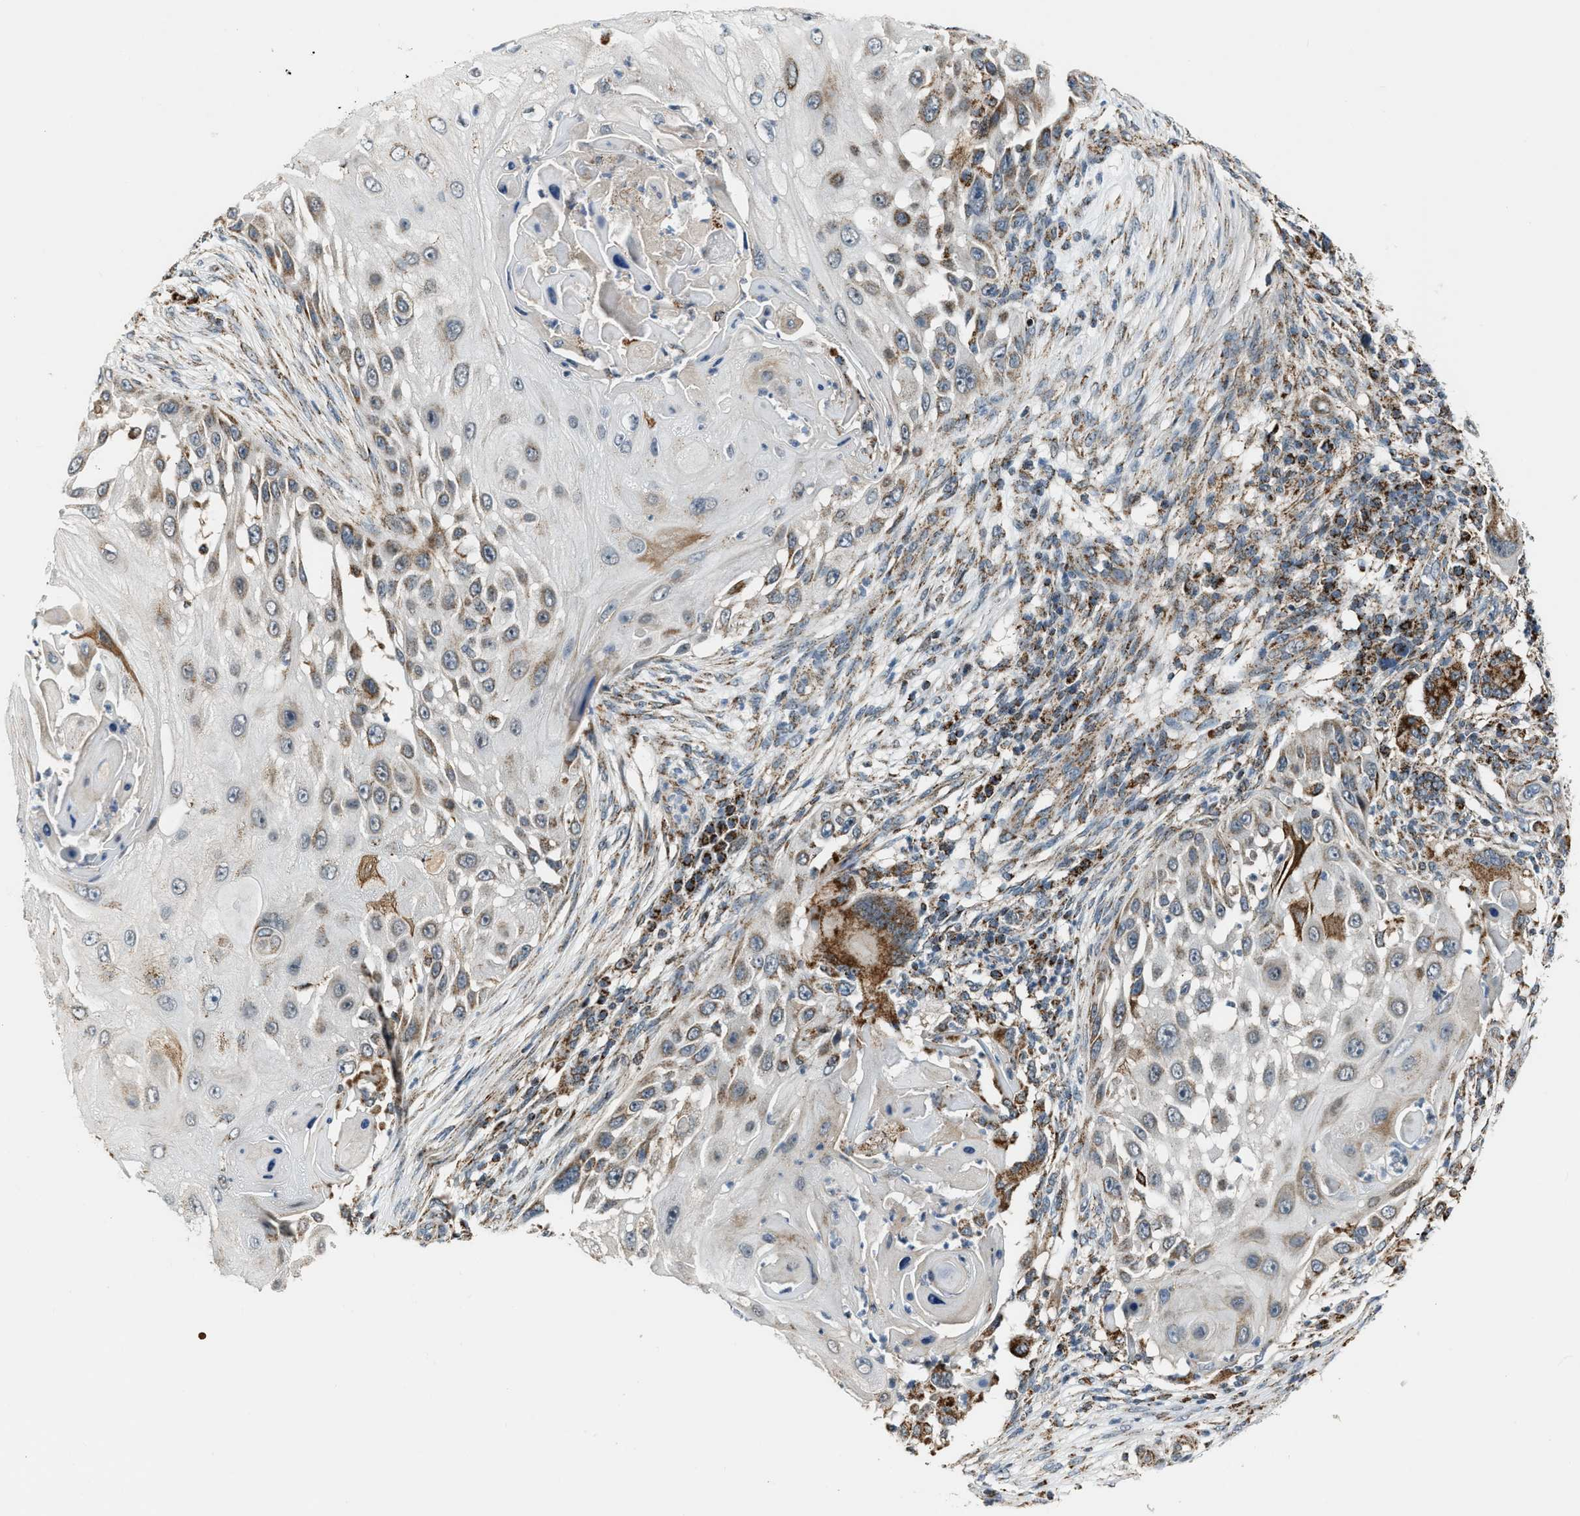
{"staining": {"intensity": "moderate", "quantity": "<25%", "location": "cytoplasmic/membranous"}, "tissue": "skin cancer", "cell_type": "Tumor cells", "image_type": "cancer", "snomed": [{"axis": "morphology", "description": "Squamous cell carcinoma, NOS"}, {"axis": "topography", "description": "Skin"}], "caption": "Moderate cytoplasmic/membranous protein positivity is appreciated in about <25% of tumor cells in squamous cell carcinoma (skin).", "gene": "CHN2", "patient": {"sex": "female", "age": 44}}